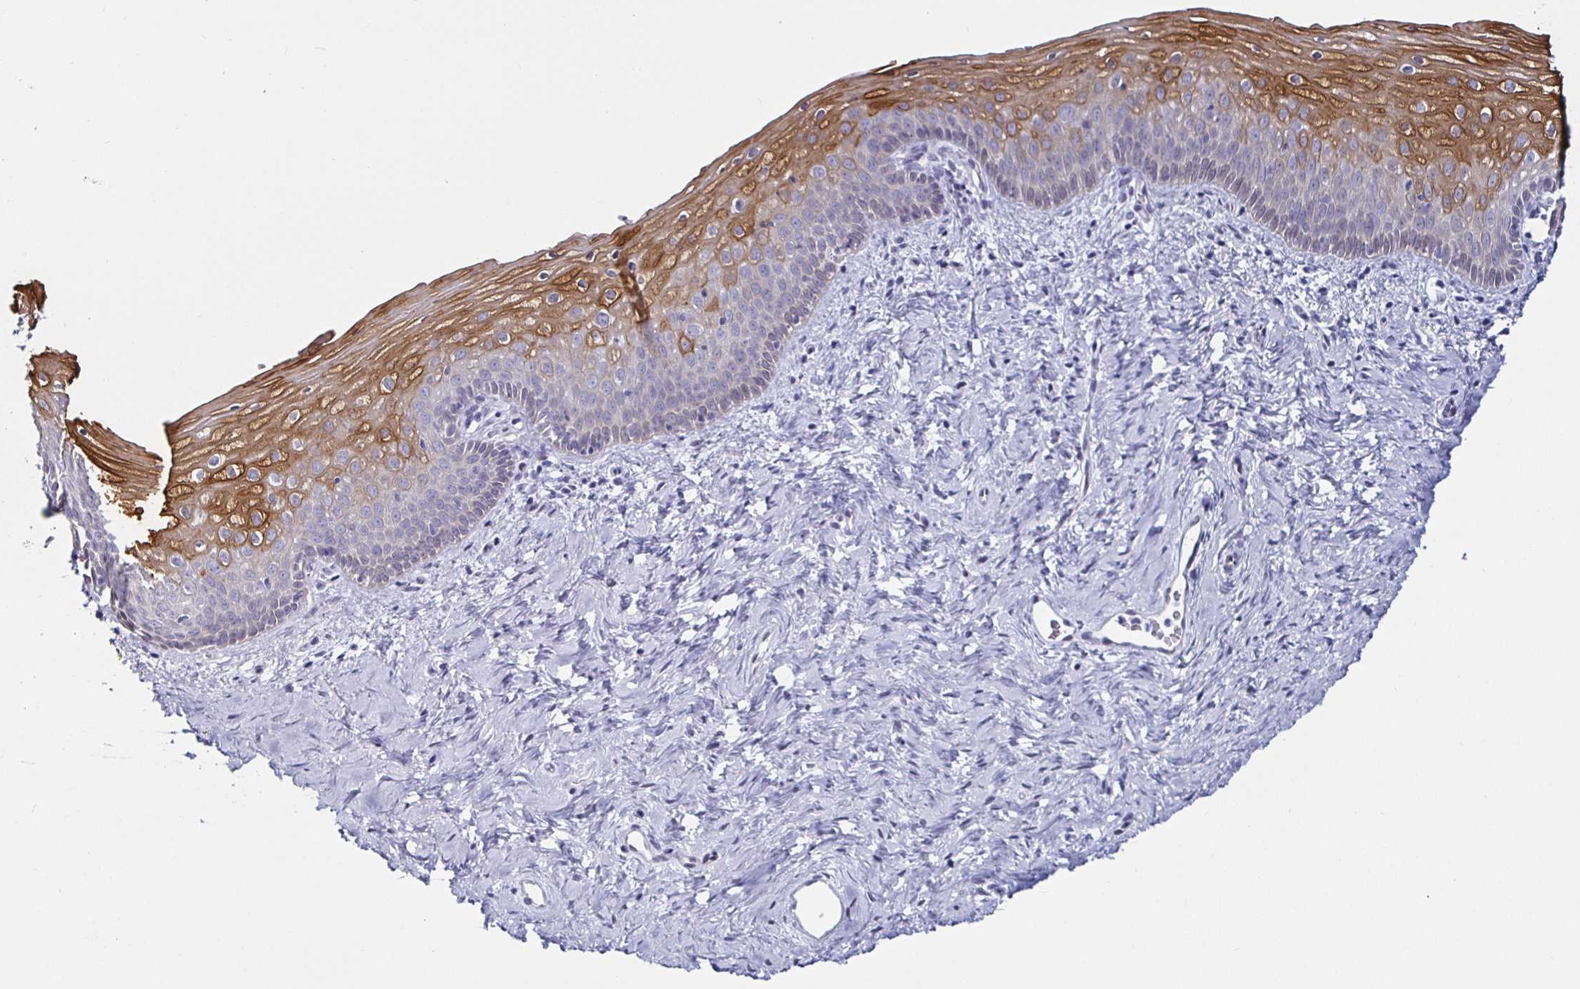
{"staining": {"intensity": "moderate", "quantity": "25%-75%", "location": "cytoplasmic/membranous"}, "tissue": "vagina", "cell_type": "Squamous epithelial cells", "image_type": "normal", "snomed": [{"axis": "morphology", "description": "Normal tissue, NOS"}, {"axis": "topography", "description": "Vagina"}], "caption": "This photomicrograph reveals immunohistochemistry (IHC) staining of normal vagina, with medium moderate cytoplasmic/membranous expression in approximately 25%-75% of squamous epithelial cells.", "gene": "KRT4", "patient": {"sex": "female", "age": 45}}